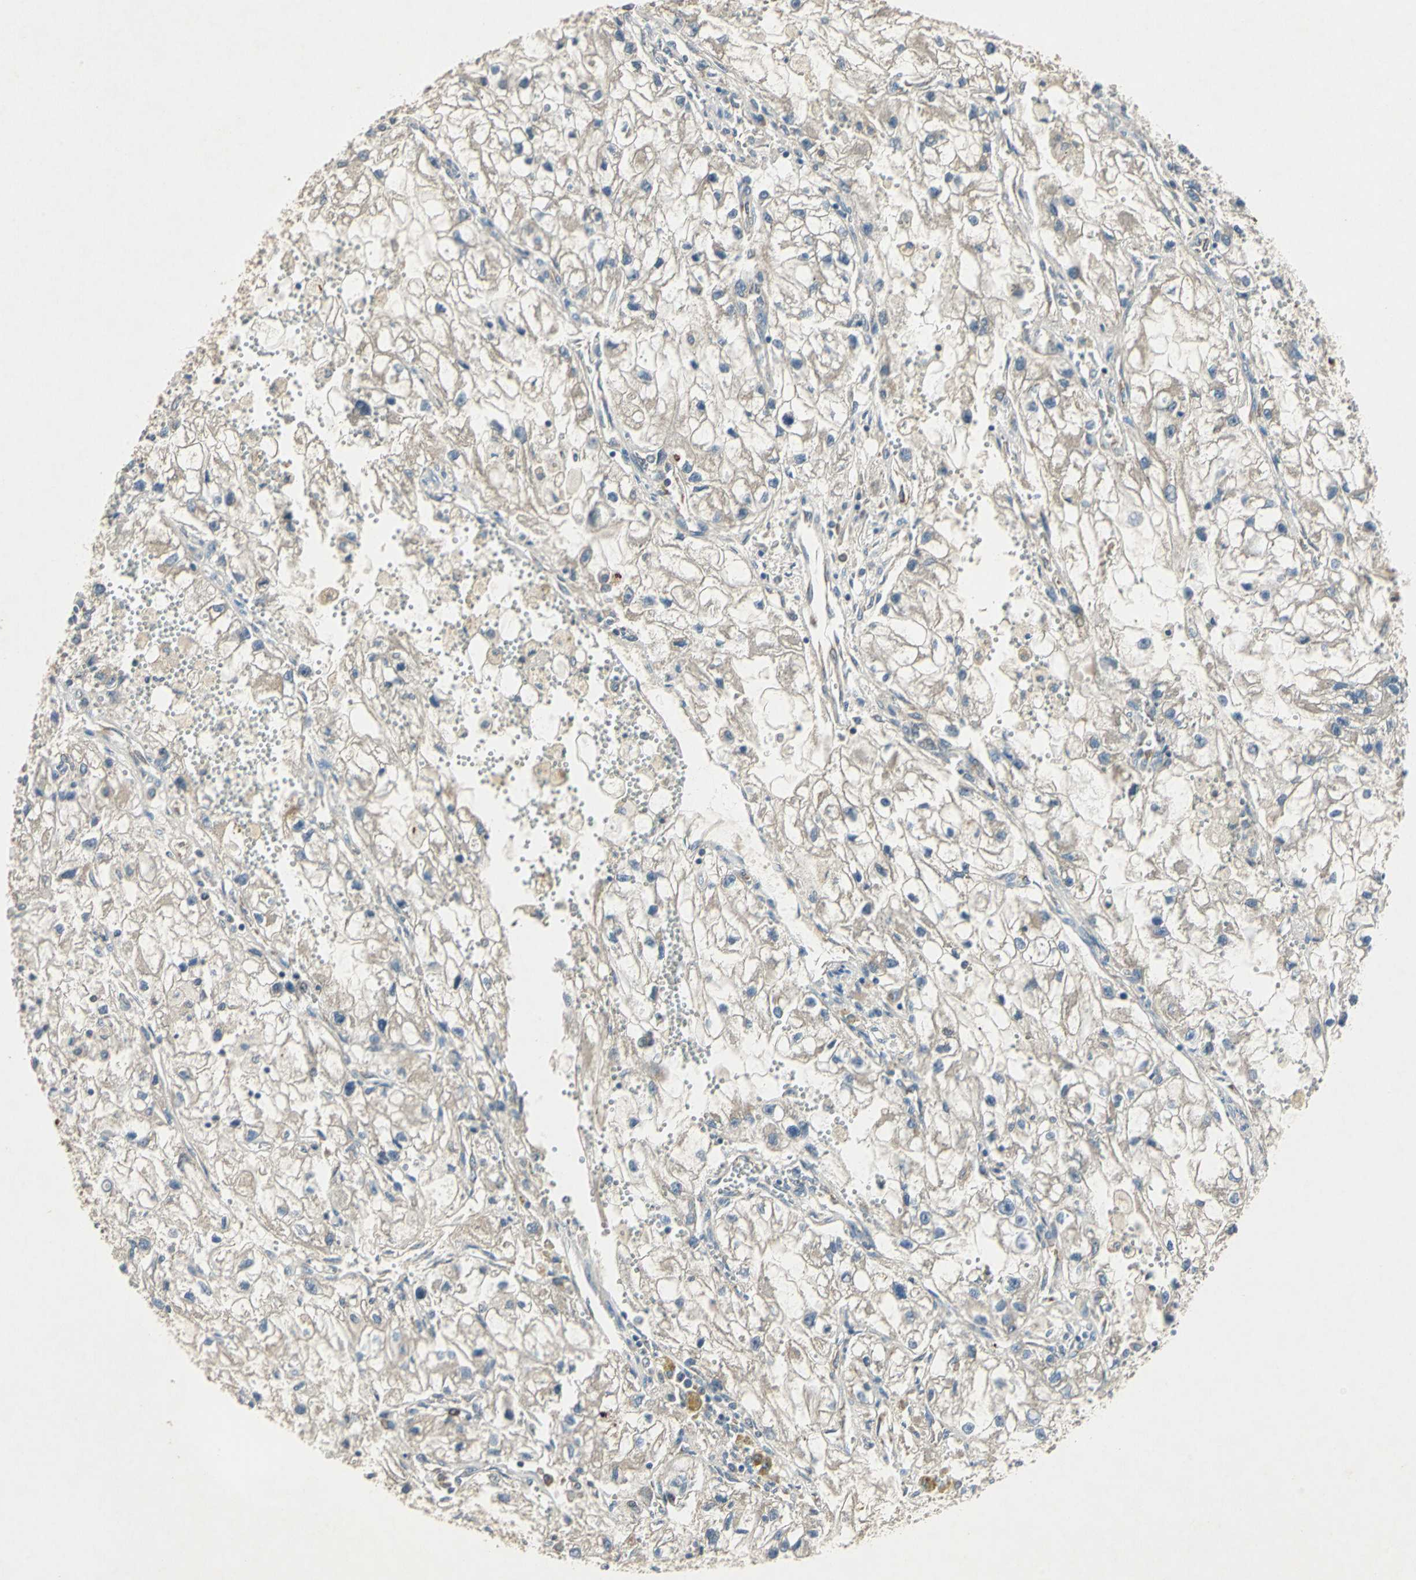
{"staining": {"intensity": "weak", "quantity": ">75%", "location": "cytoplasmic/membranous"}, "tissue": "renal cancer", "cell_type": "Tumor cells", "image_type": "cancer", "snomed": [{"axis": "morphology", "description": "Adenocarcinoma, NOS"}, {"axis": "topography", "description": "Kidney"}], "caption": "Protein expression analysis of adenocarcinoma (renal) shows weak cytoplasmic/membranous positivity in approximately >75% of tumor cells.", "gene": "SLC2A13", "patient": {"sex": "female", "age": 70}}